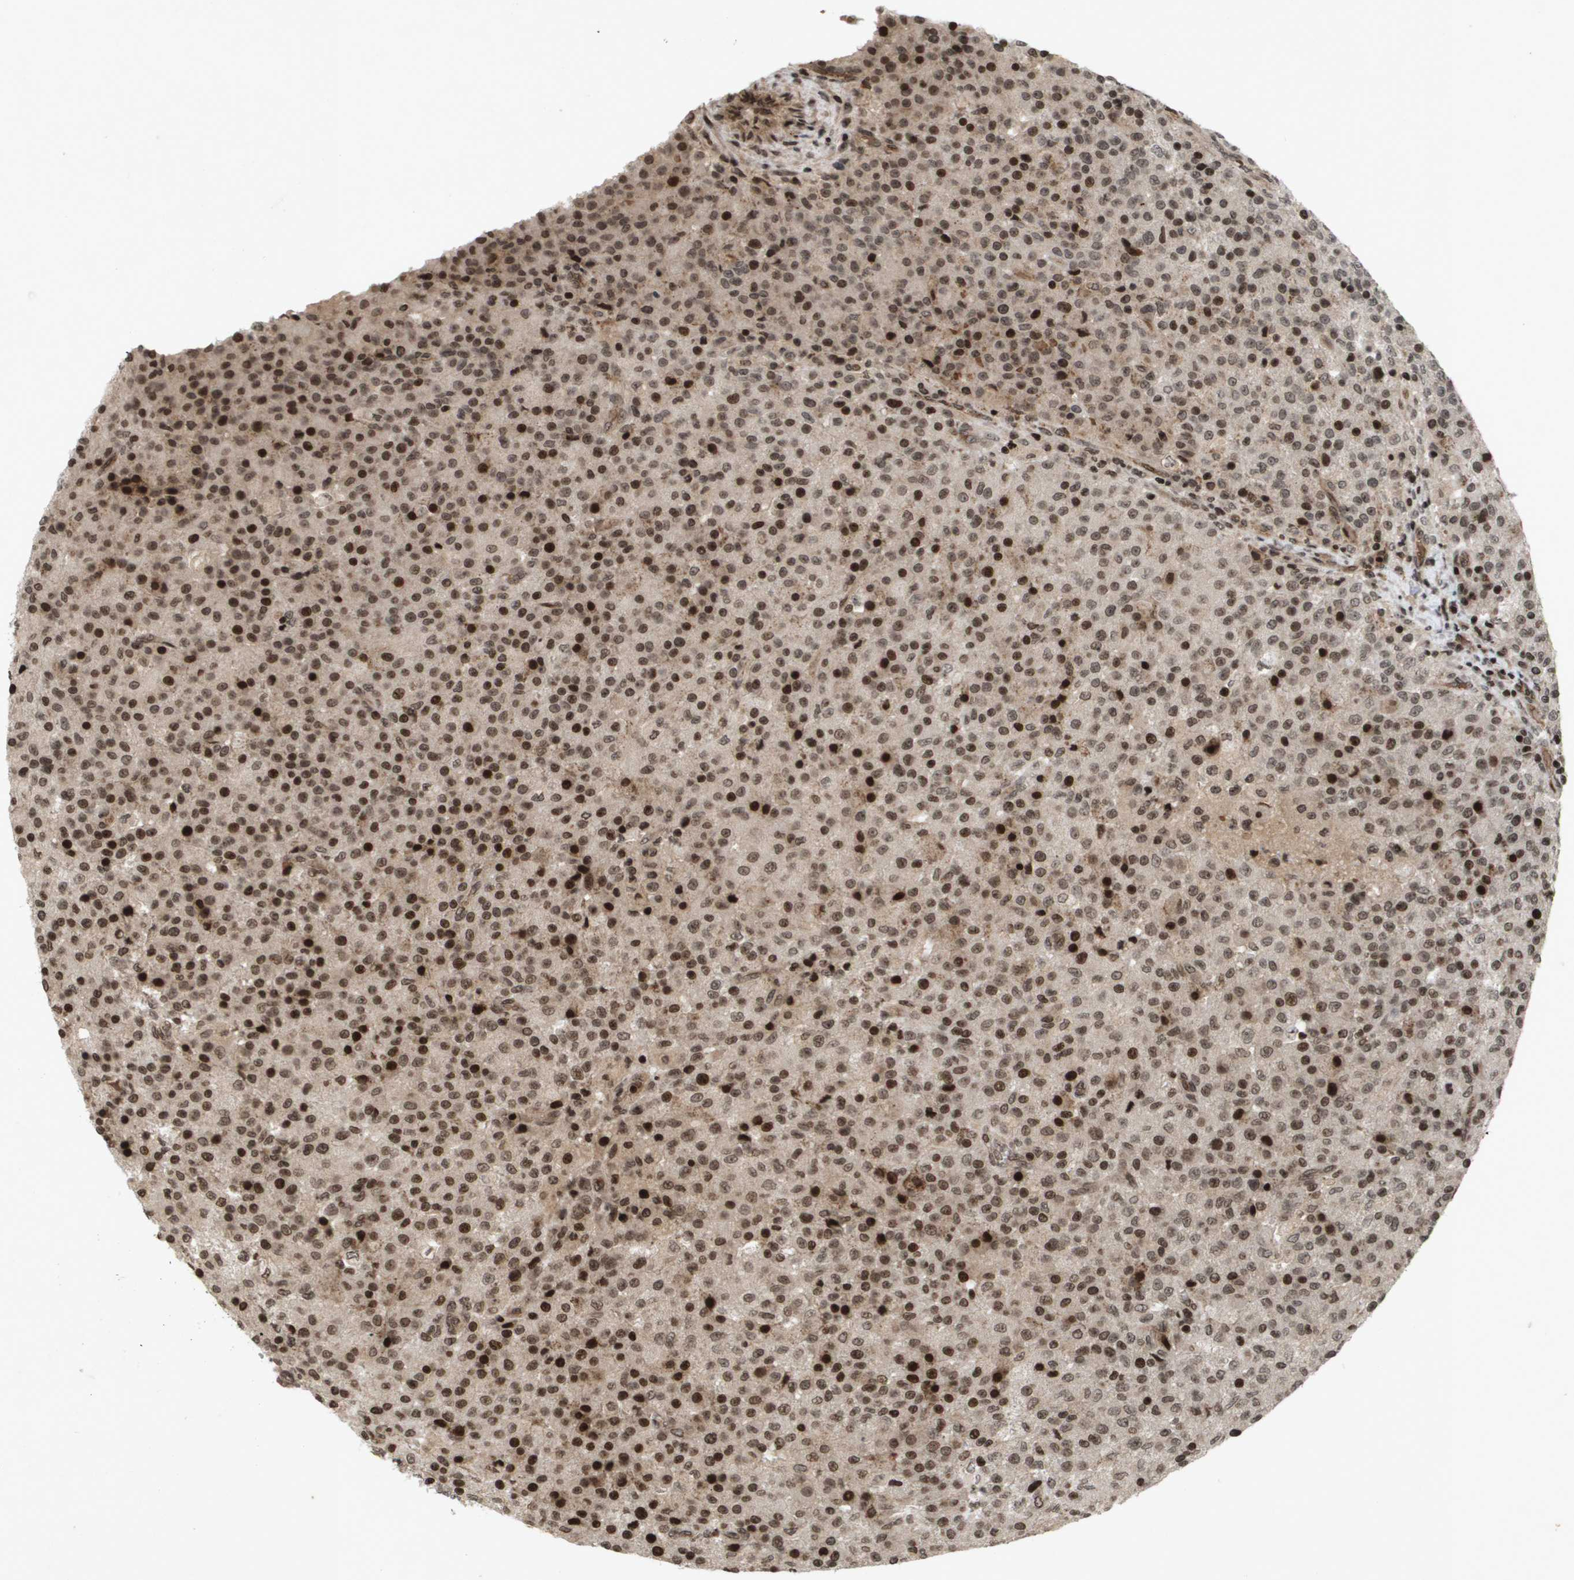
{"staining": {"intensity": "moderate", "quantity": "25%-75%", "location": "nuclear"}, "tissue": "testis cancer", "cell_type": "Tumor cells", "image_type": "cancer", "snomed": [{"axis": "morphology", "description": "Seminoma, NOS"}, {"axis": "topography", "description": "Testis"}], "caption": "Seminoma (testis) stained for a protein shows moderate nuclear positivity in tumor cells.", "gene": "HSPA6", "patient": {"sex": "male", "age": 59}}